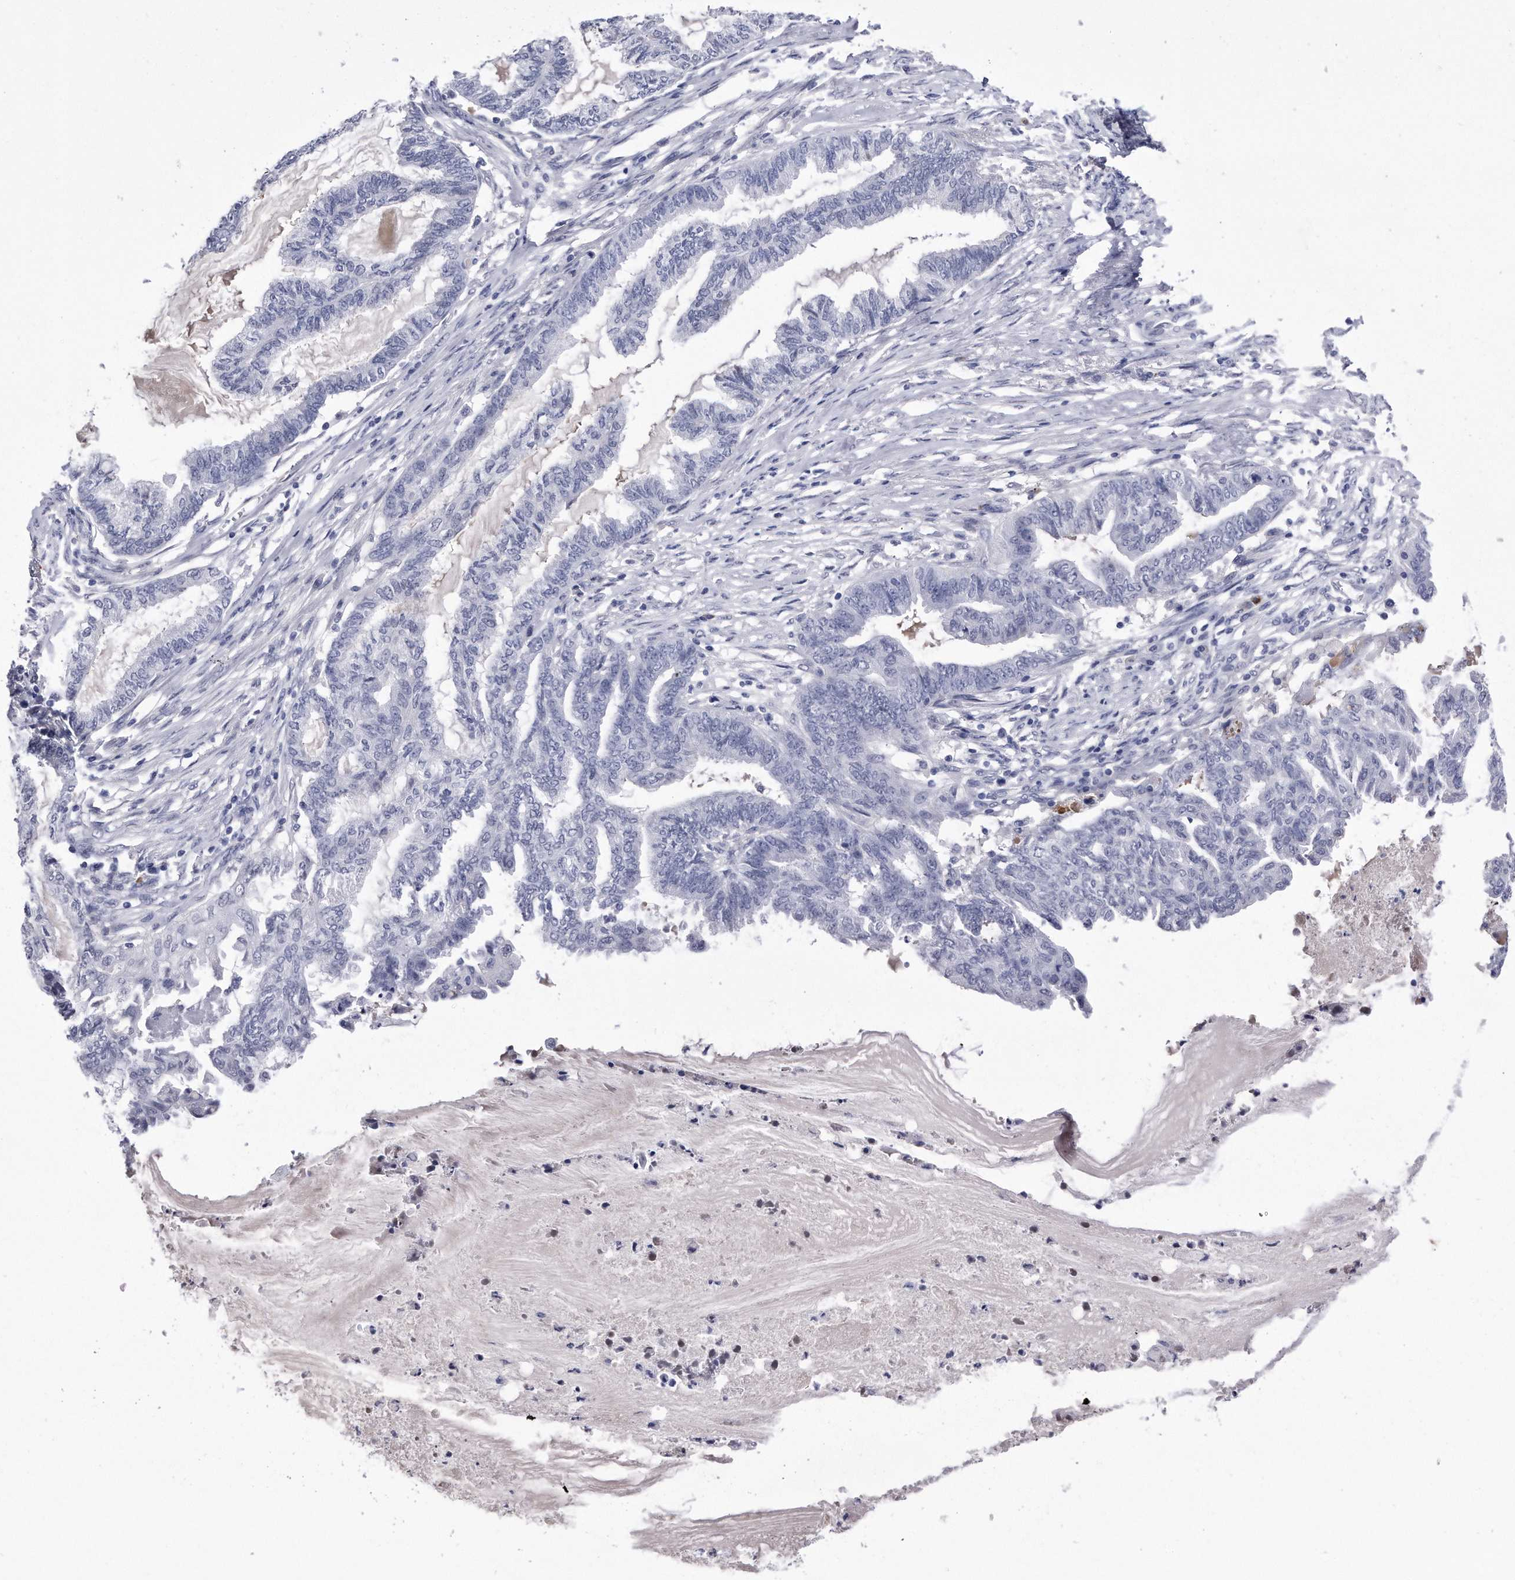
{"staining": {"intensity": "negative", "quantity": "none", "location": "none"}, "tissue": "endometrial cancer", "cell_type": "Tumor cells", "image_type": "cancer", "snomed": [{"axis": "morphology", "description": "Adenocarcinoma, NOS"}, {"axis": "topography", "description": "Endometrium"}], "caption": "DAB (3,3'-diaminobenzidine) immunohistochemical staining of endometrial cancer (adenocarcinoma) reveals no significant expression in tumor cells. (DAB (3,3'-diaminobenzidine) IHC visualized using brightfield microscopy, high magnification).", "gene": "KCTD8", "patient": {"sex": "female", "age": 86}}